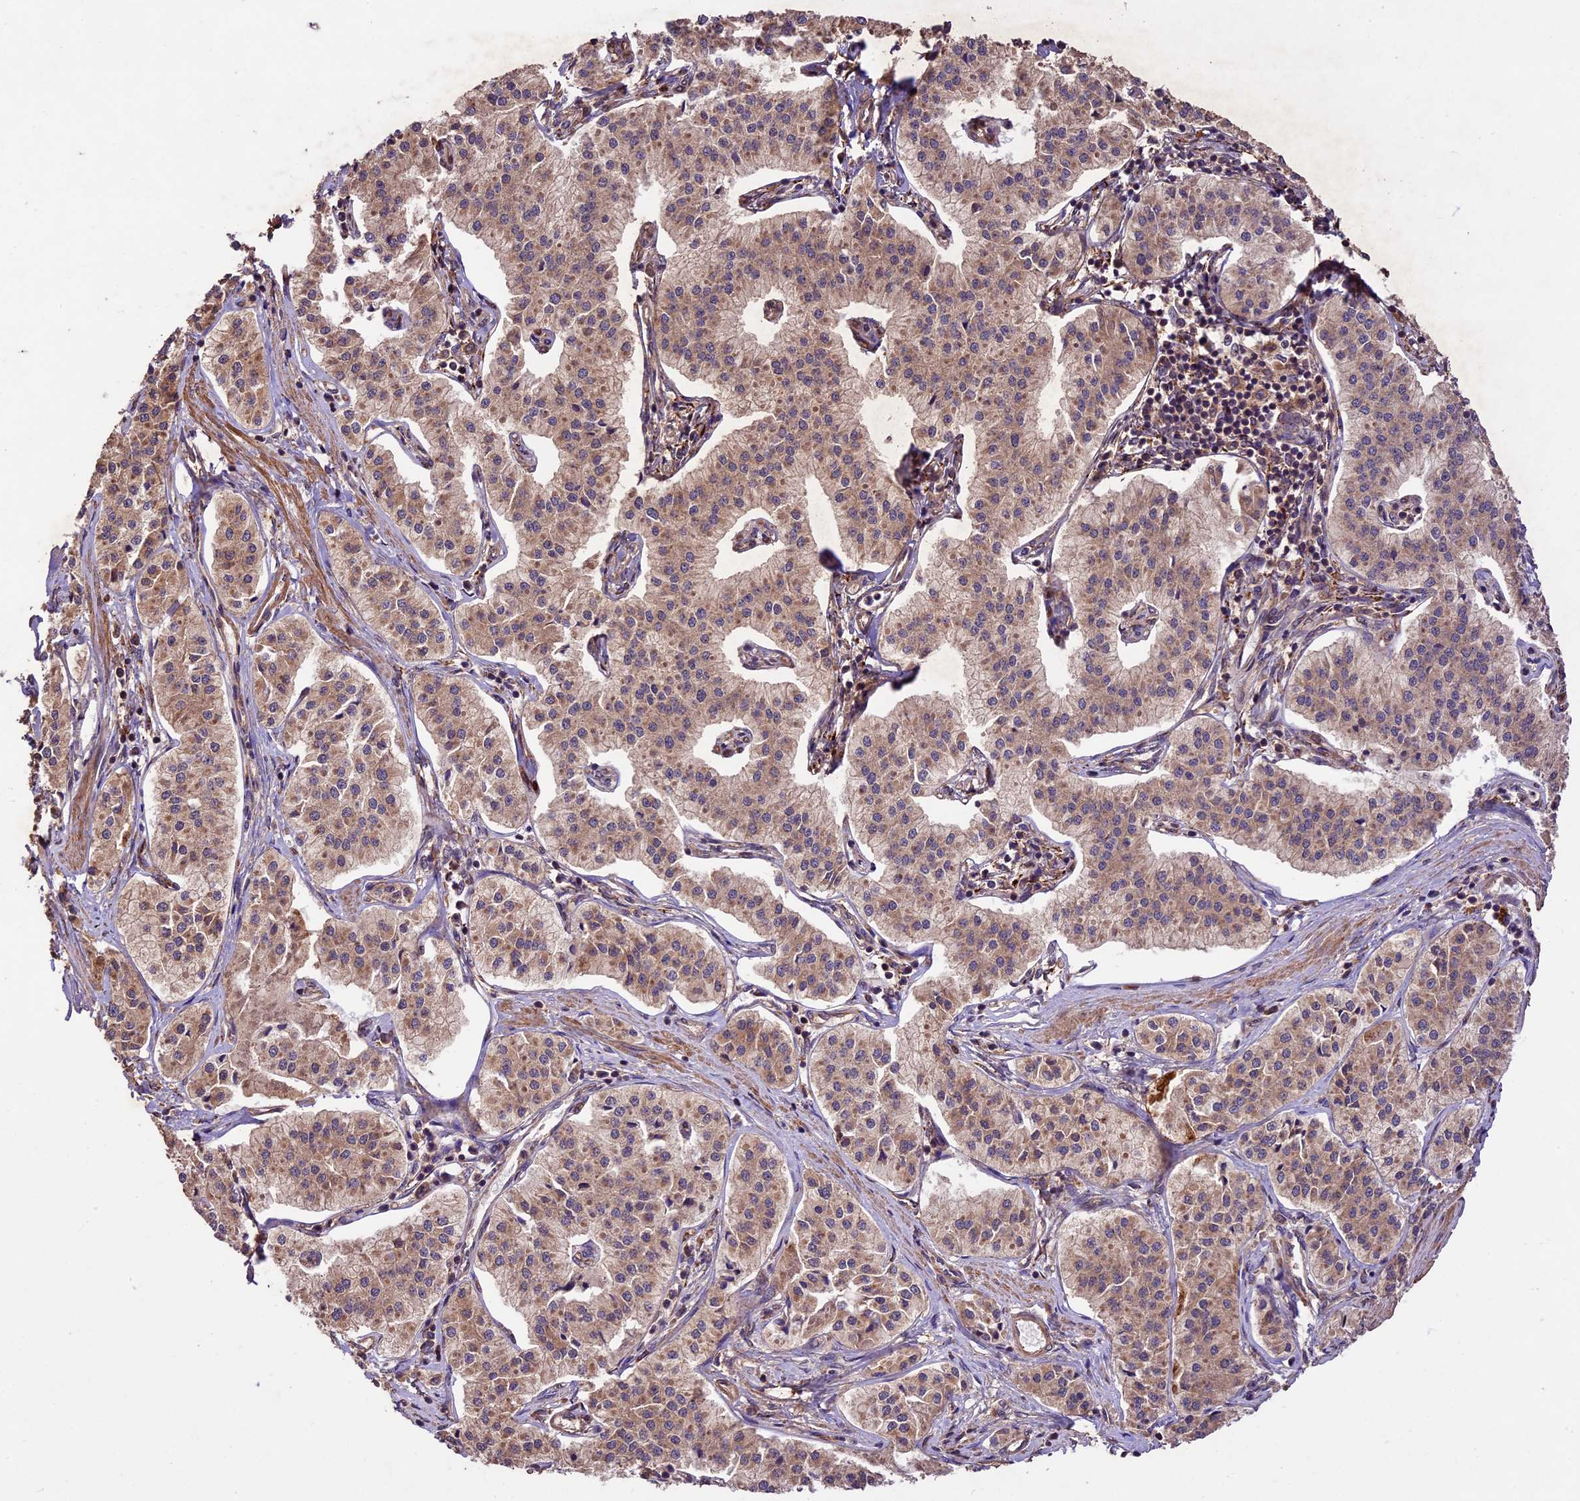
{"staining": {"intensity": "weak", "quantity": ">75%", "location": "cytoplasmic/membranous"}, "tissue": "pancreatic cancer", "cell_type": "Tumor cells", "image_type": "cancer", "snomed": [{"axis": "morphology", "description": "Adenocarcinoma, NOS"}, {"axis": "topography", "description": "Pancreas"}], "caption": "Immunohistochemical staining of pancreatic cancer (adenocarcinoma) demonstrates weak cytoplasmic/membranous protein expression in about >75% of tumor cells. (brown staining indicates protein expression, while blue staining denotes nuclei).", "gene": "CRLF1", "patient": {"sex": "female", "age": 50}}